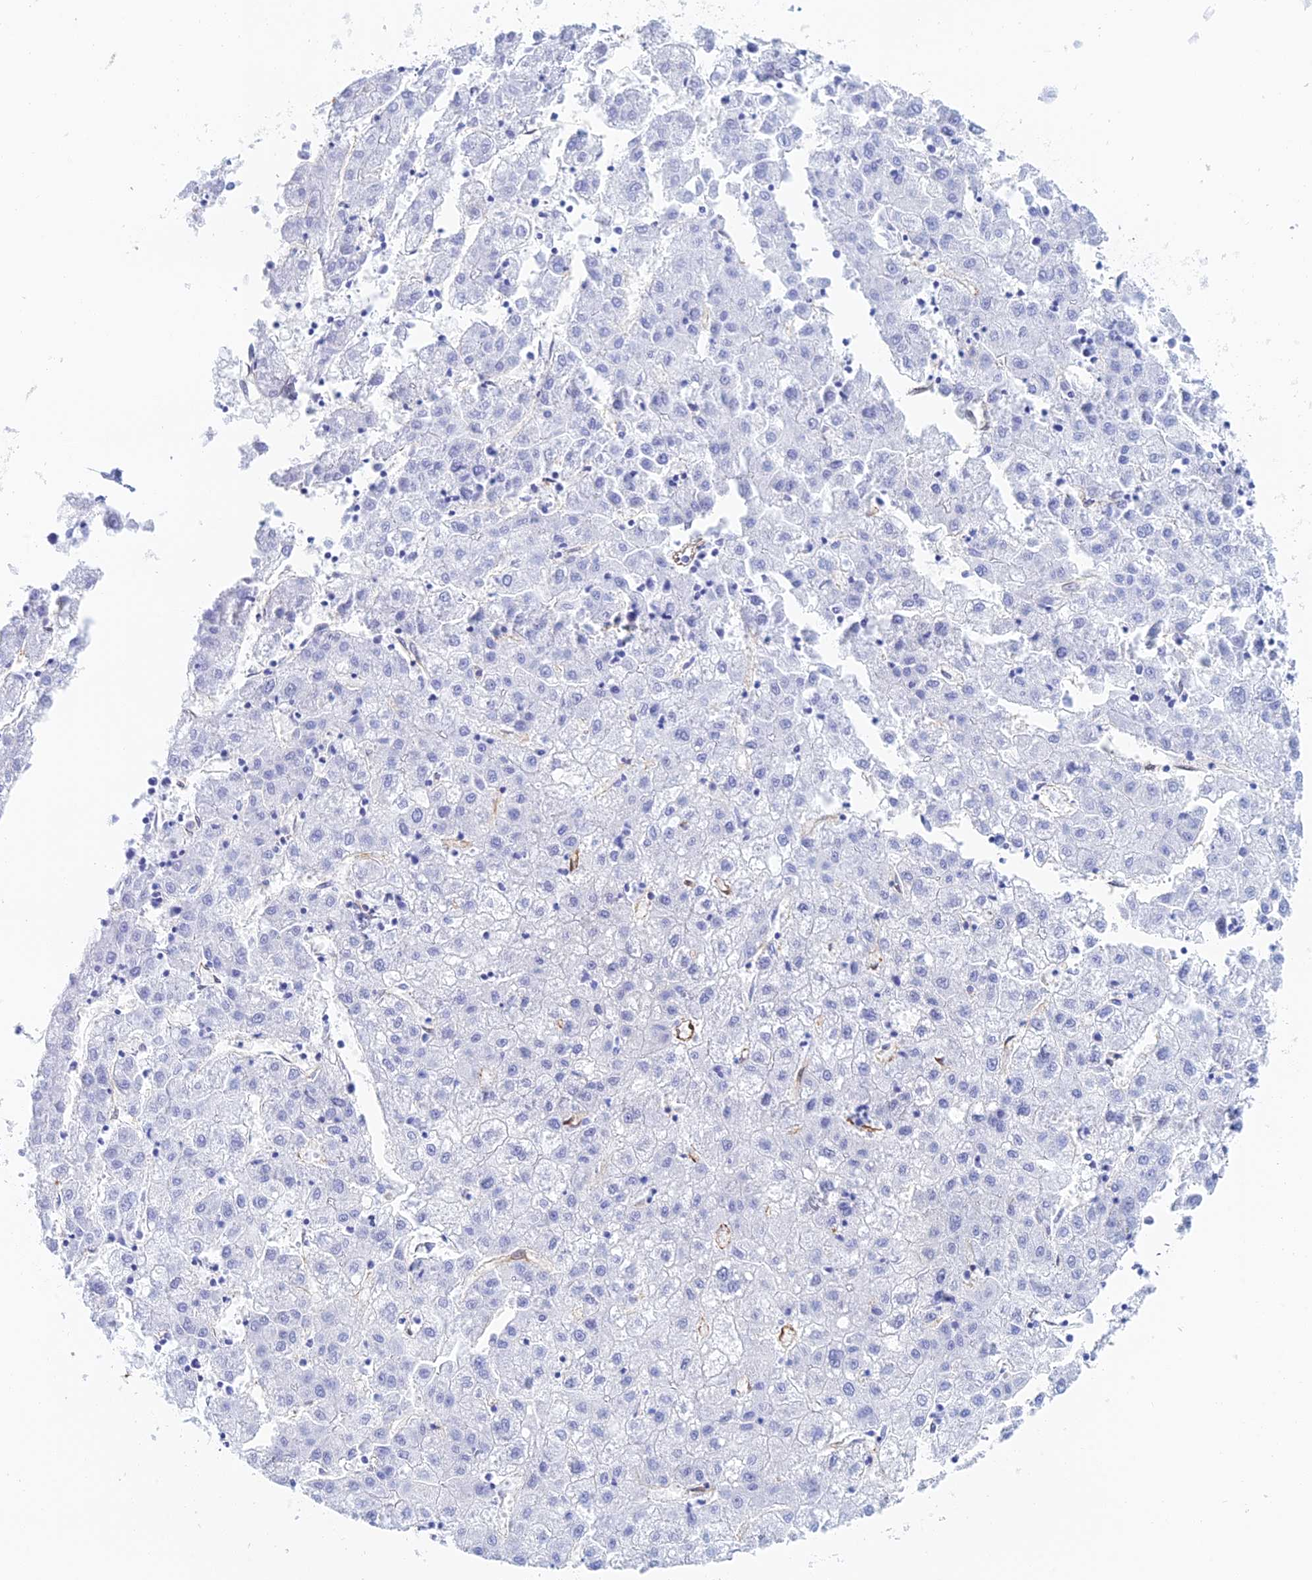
{"staining": {"intensity": "negative", "quantity": "none", "location": "none"}, "tissue": "liver cancer", "cell_type": "Tumor cells", "image_type": "cancer", "snomed": [{"axis": "morphology", "description": "Carcinoma, Hepatocellular, NOS"}, {"axis": "topography", "description": "Liver"}], "caption": "High power microscopy micrograph of an immunohistochemistry photomicrograph of liver cancer, revealing no significant expression in tumor cells. Brightfield microscopy of immunohistochemistry (IHC) stained with DAB (brown) and hematoxylin (blue), captured at high magnification.", "gene": "CRIP2", "patient": {"sex": "male", "age": 72}}